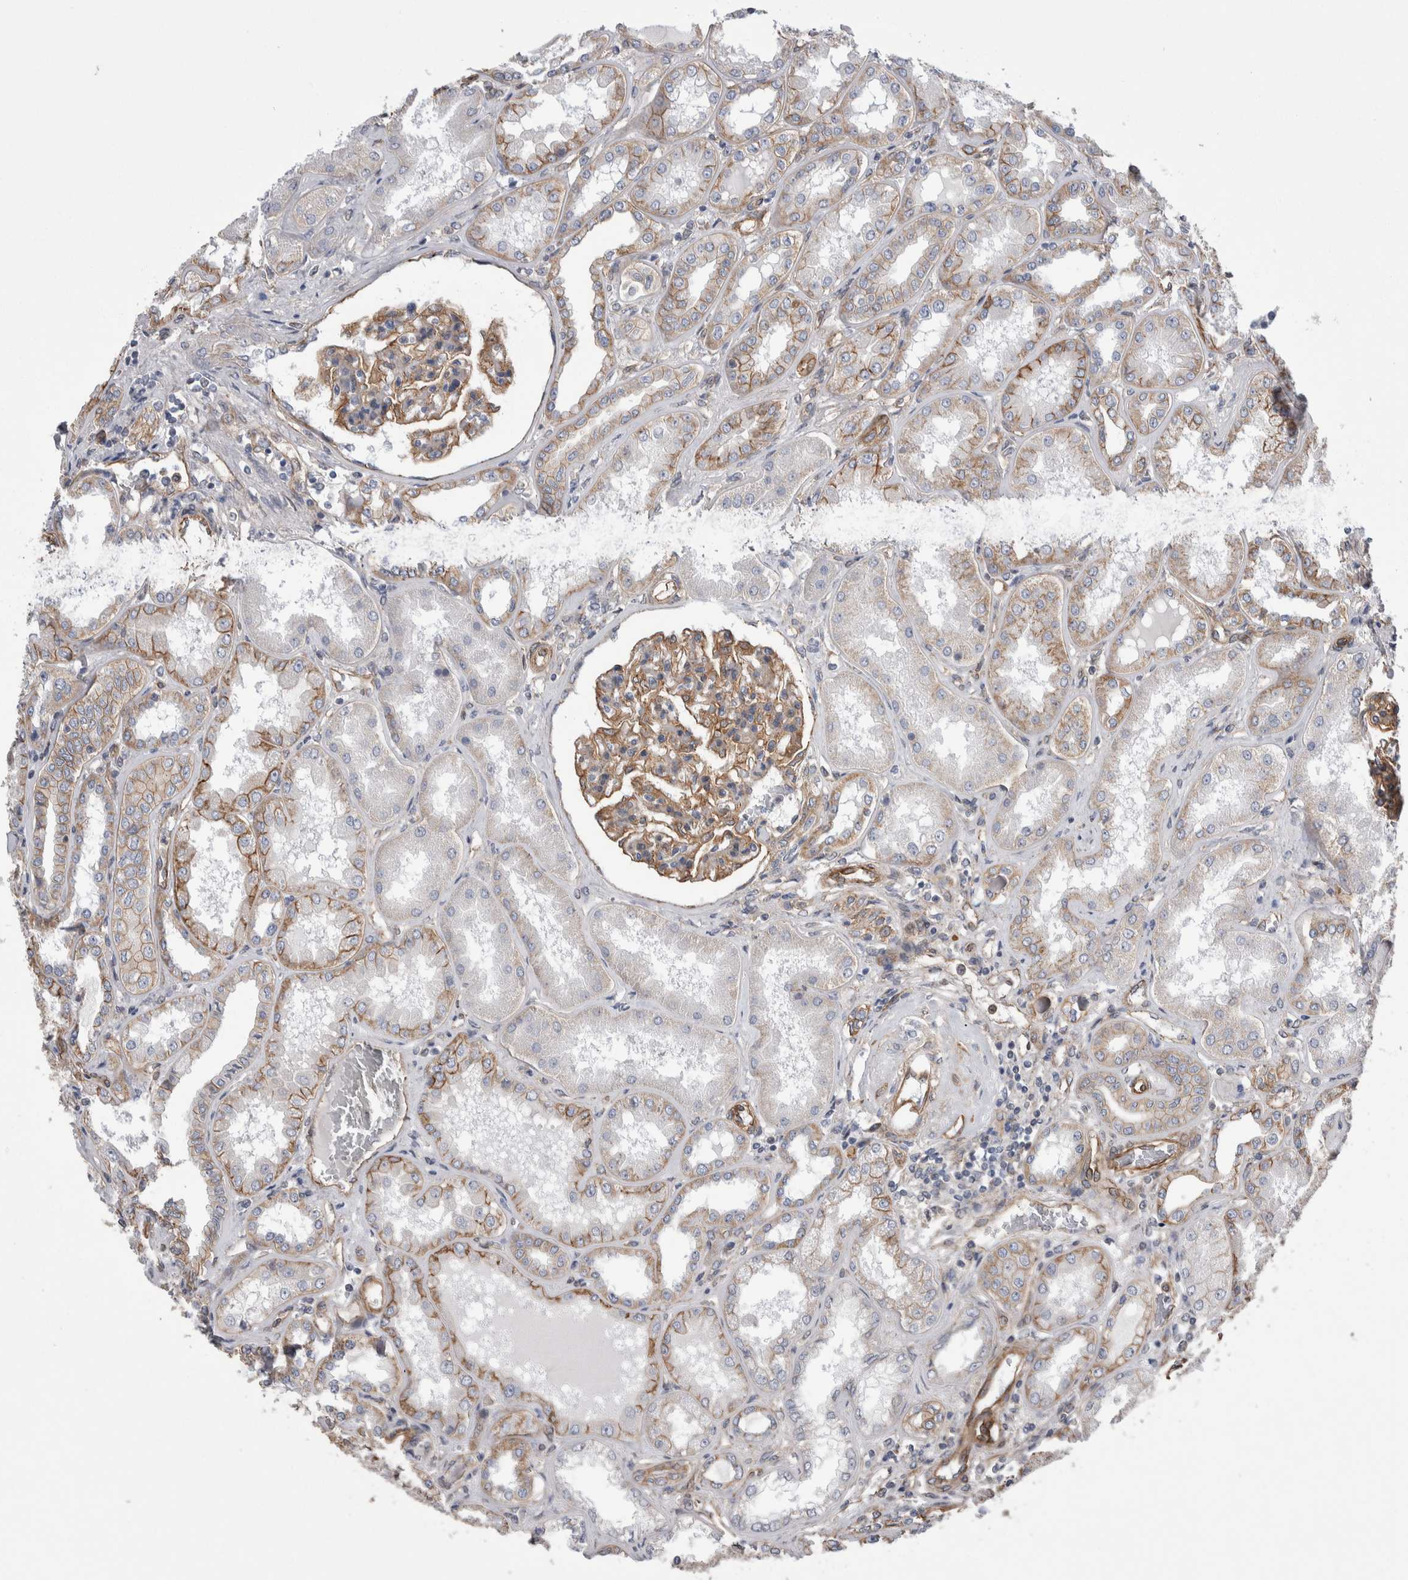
{"staining": {"intensity": "moderate", "quantity": ">75%", "location": "cytoplasmic/membranous"}, "tissue": "kidney", "cell_type": "Cells in glomeruli", "image_type": "normal", "snomed": [{"axis": "morphology", "description": "Normal tissue, NOS"}, {"axis": "topography", "description": "Kidney"}], "caption": "Kidney stained with a brown dye demonstrates moderate cytoplasmic/membranous positive expression in about >75% of cells in glomeruli.", "gene": "KIF12", "patient": {"sex": "female", "age": 56}}